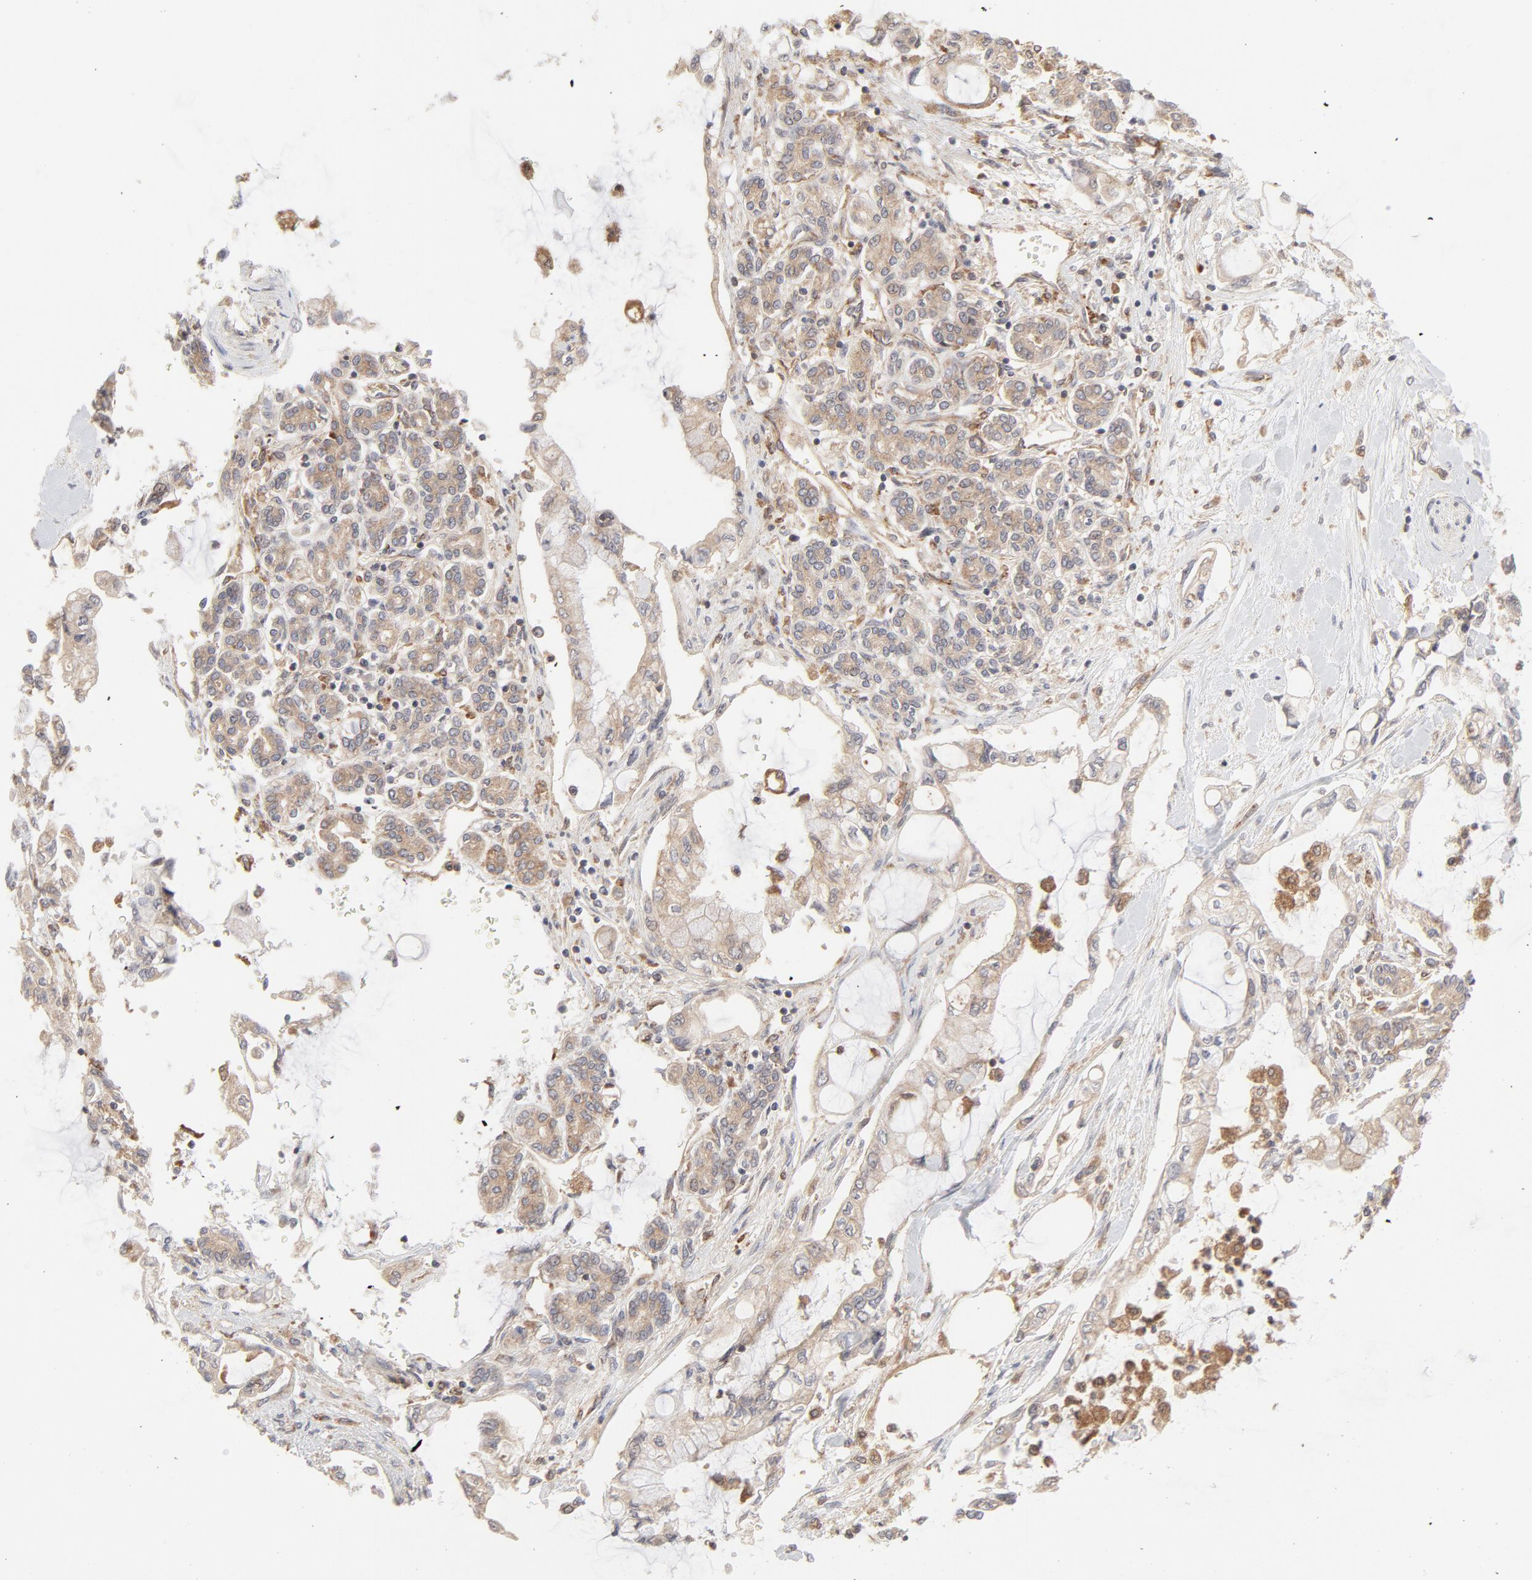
{"staining": {"intensity": "moderate", "quantity": ">75%", "location": "cytoplasmic/membranous"}, "tissue": "pancreatic cancer", "cell_type": "Tumor cells", "image_type": "cancer", "snomed": [{"axis": "morphology", "description": "Adenocarcinoma, NOS"}, {"axis": "topography", "description": "Pancreas"}], "caption": "Tumor cells exhibit medium levels of moderate cytoplasmic/membranous expression in about >75% of cells in pancreatic adenocarcinoma.", "gene": "RAB5C", "patient": {"sex": "female", "age": 70}}